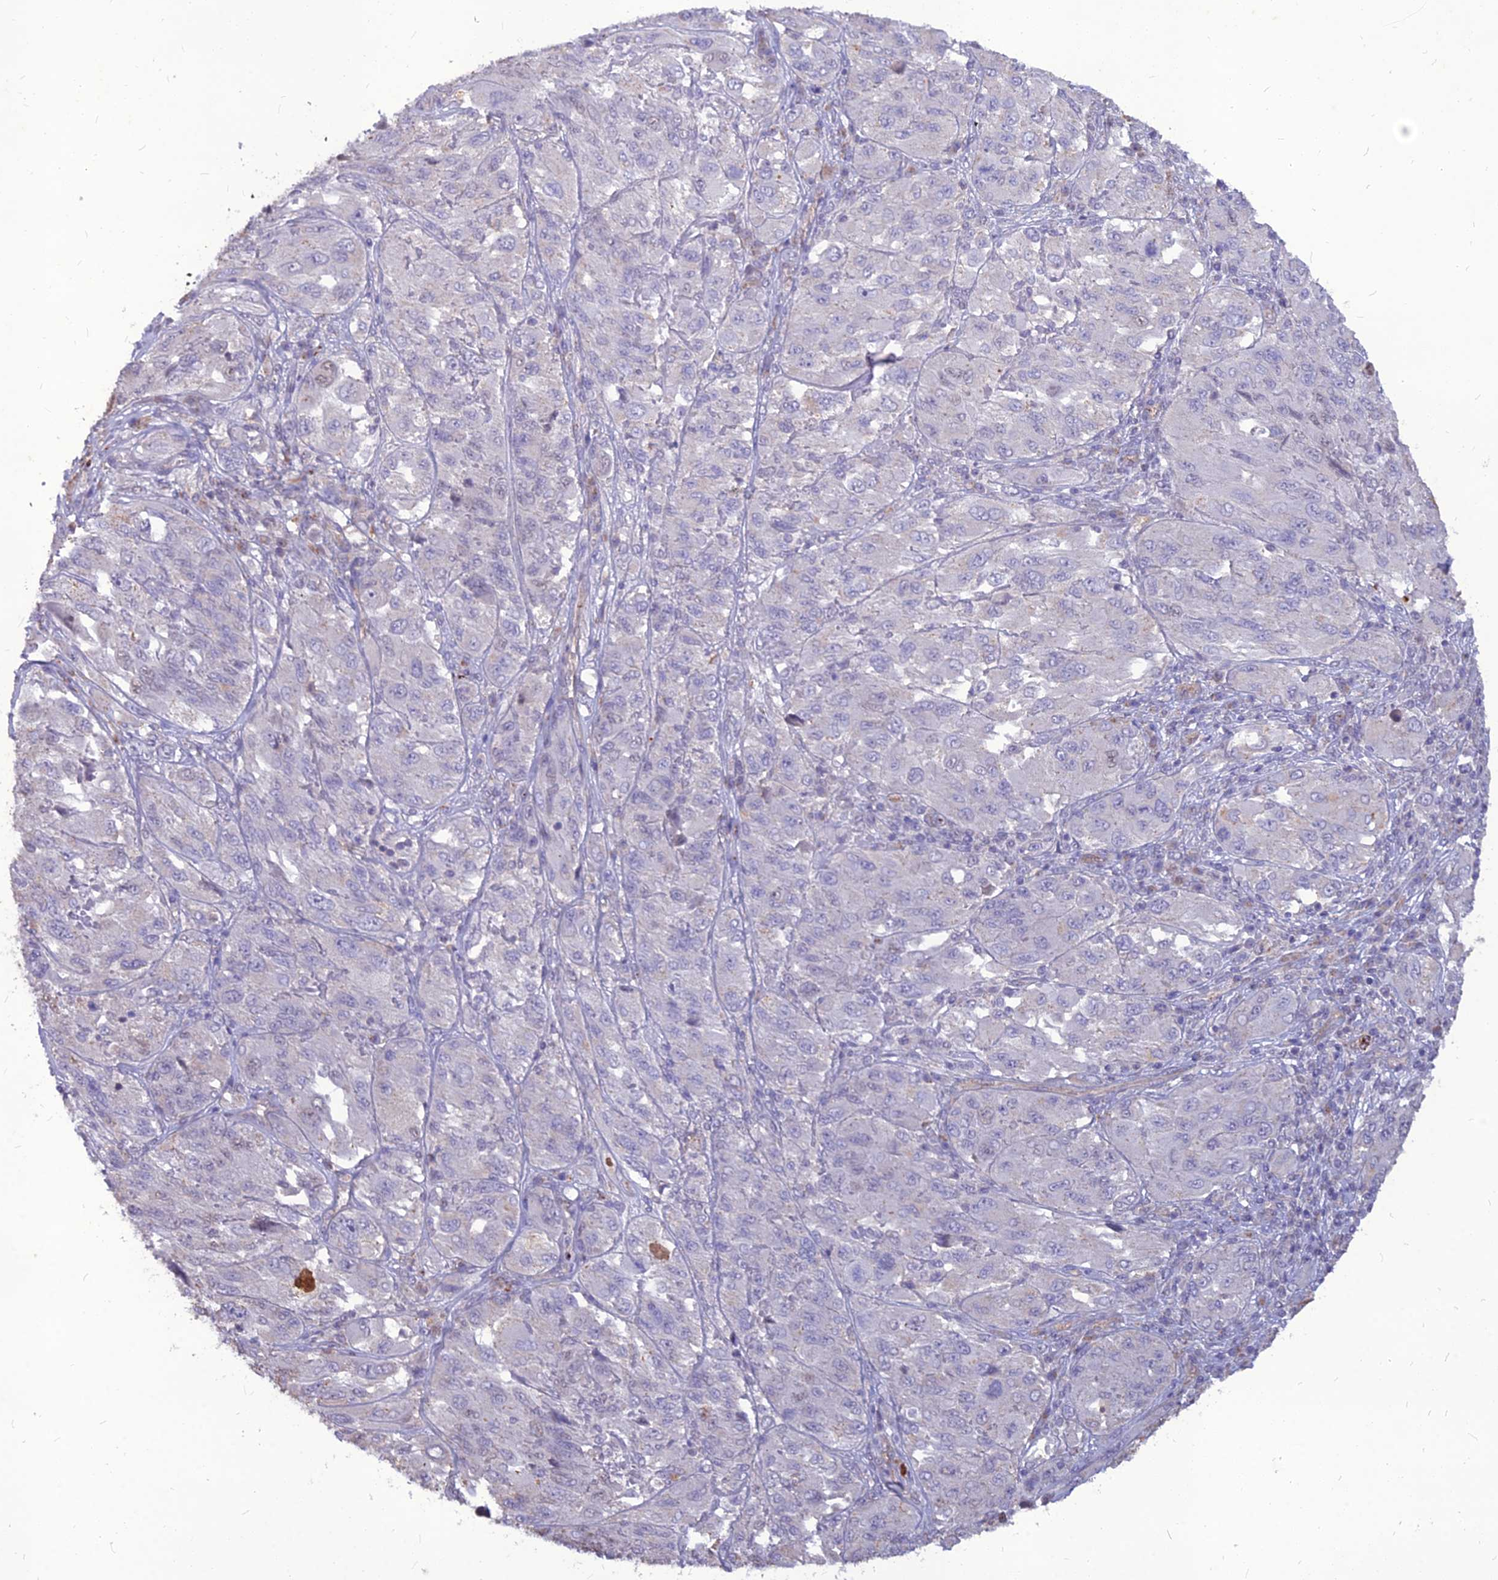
{"staining": {"intensity": "negative", "quantity": "none", "location": "none"}, "tissue": "melanoma", "cell_type": "Tumor cells", "image_type": "cancer", "snomed": [{"axis": "morphology", "description": "Malignant melanoma, NOS"}, {"axis": "topography", "description": "Skin"}], "caption": "There is no significant positivity in tumor cells of malignant melanoma.", "gene": "PCED1B", "patient": {"sex": "female", "age": 91}}